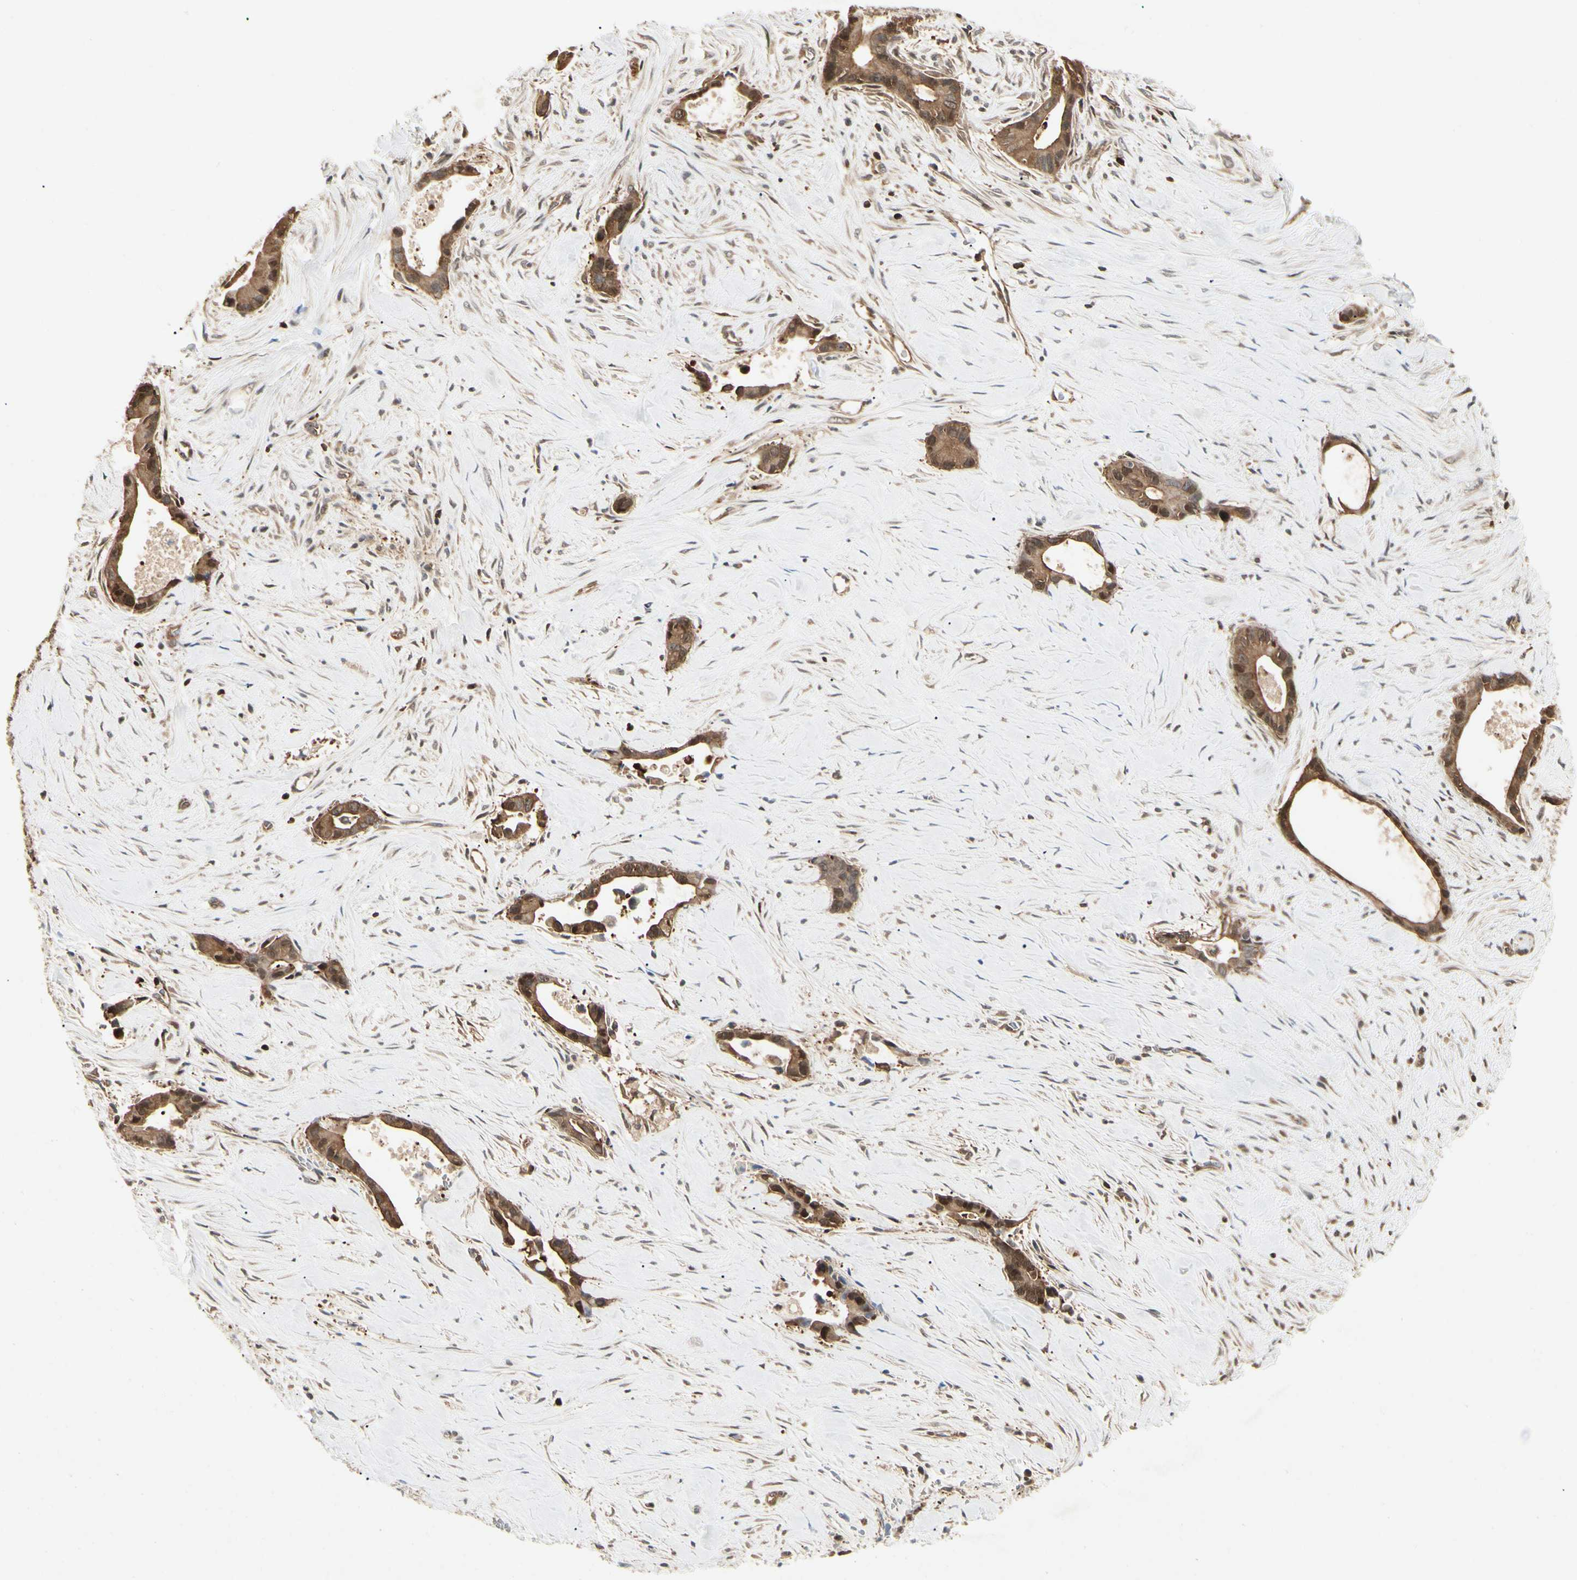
{"staining": {"intensity": "strong", "quantity": ">75%", "location": "cytoplasmic/membranous,nuclear"}, "tissue": "liver cancer", "cell_type": "Tumor cells", "image_type": "cancer", "snomed": [{"axis": "morphology", "description": "Cholangiocarcinoma"}, {"axis": "topography", "description": "Liver"}], "caption": "Tumor cells demonstrate high levels of strong cytoplasmic/membranous and nuclear staining in approximately >75% of cells in human liver cholangiocarcinoma. Nuclei are stained in blue.", "gene": "YWHAQ", "patient": {"sex": "female", "age": 55}}